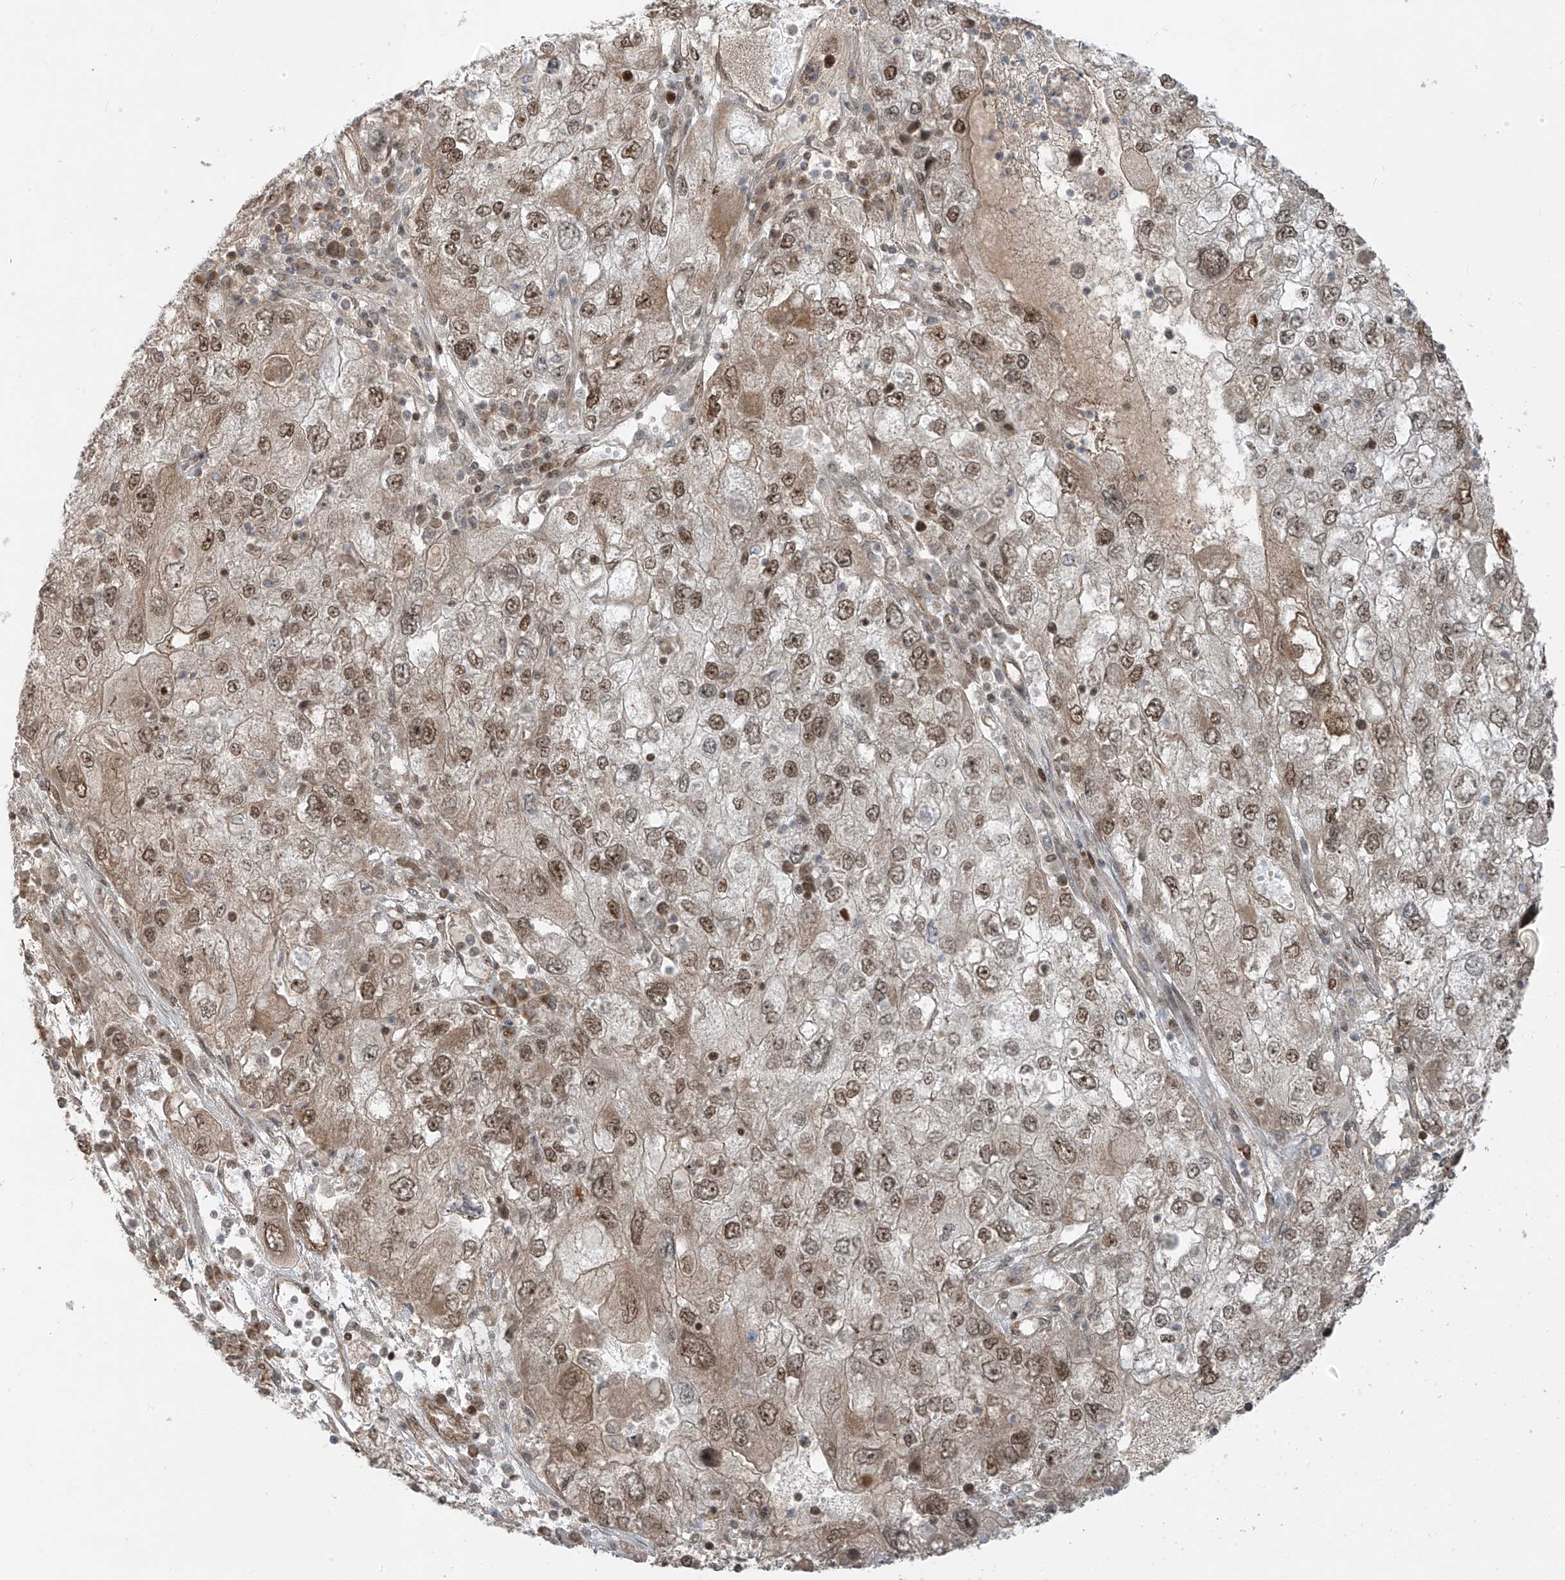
{"staining": {"intensity": "strong", "quantity": ">75%", "location": "nuclear"}, "tissue": "endometrial cancer", "cell_type": "Tumor cells", "image_type": "cancer", "snomed": [{"axis": "morphology", "description": "Adenocarcinoma, NOS"}, {"axis": "topography", "description": "Endometrium"}], "caption": "Immunohistochemistry (IHC) staining of adenocarcinoma (endometrial), which shows high levels of strong nuclear positivity in approximately >75% of tumor cells indicating strong nuclear protein staining. The staining was performed using DAB (brown) for protein detection and nuclei were counterstained in hematoxylin (blue).", "gene": "ARHGEF3", "patient": {"sex": "female", "age": 49}}